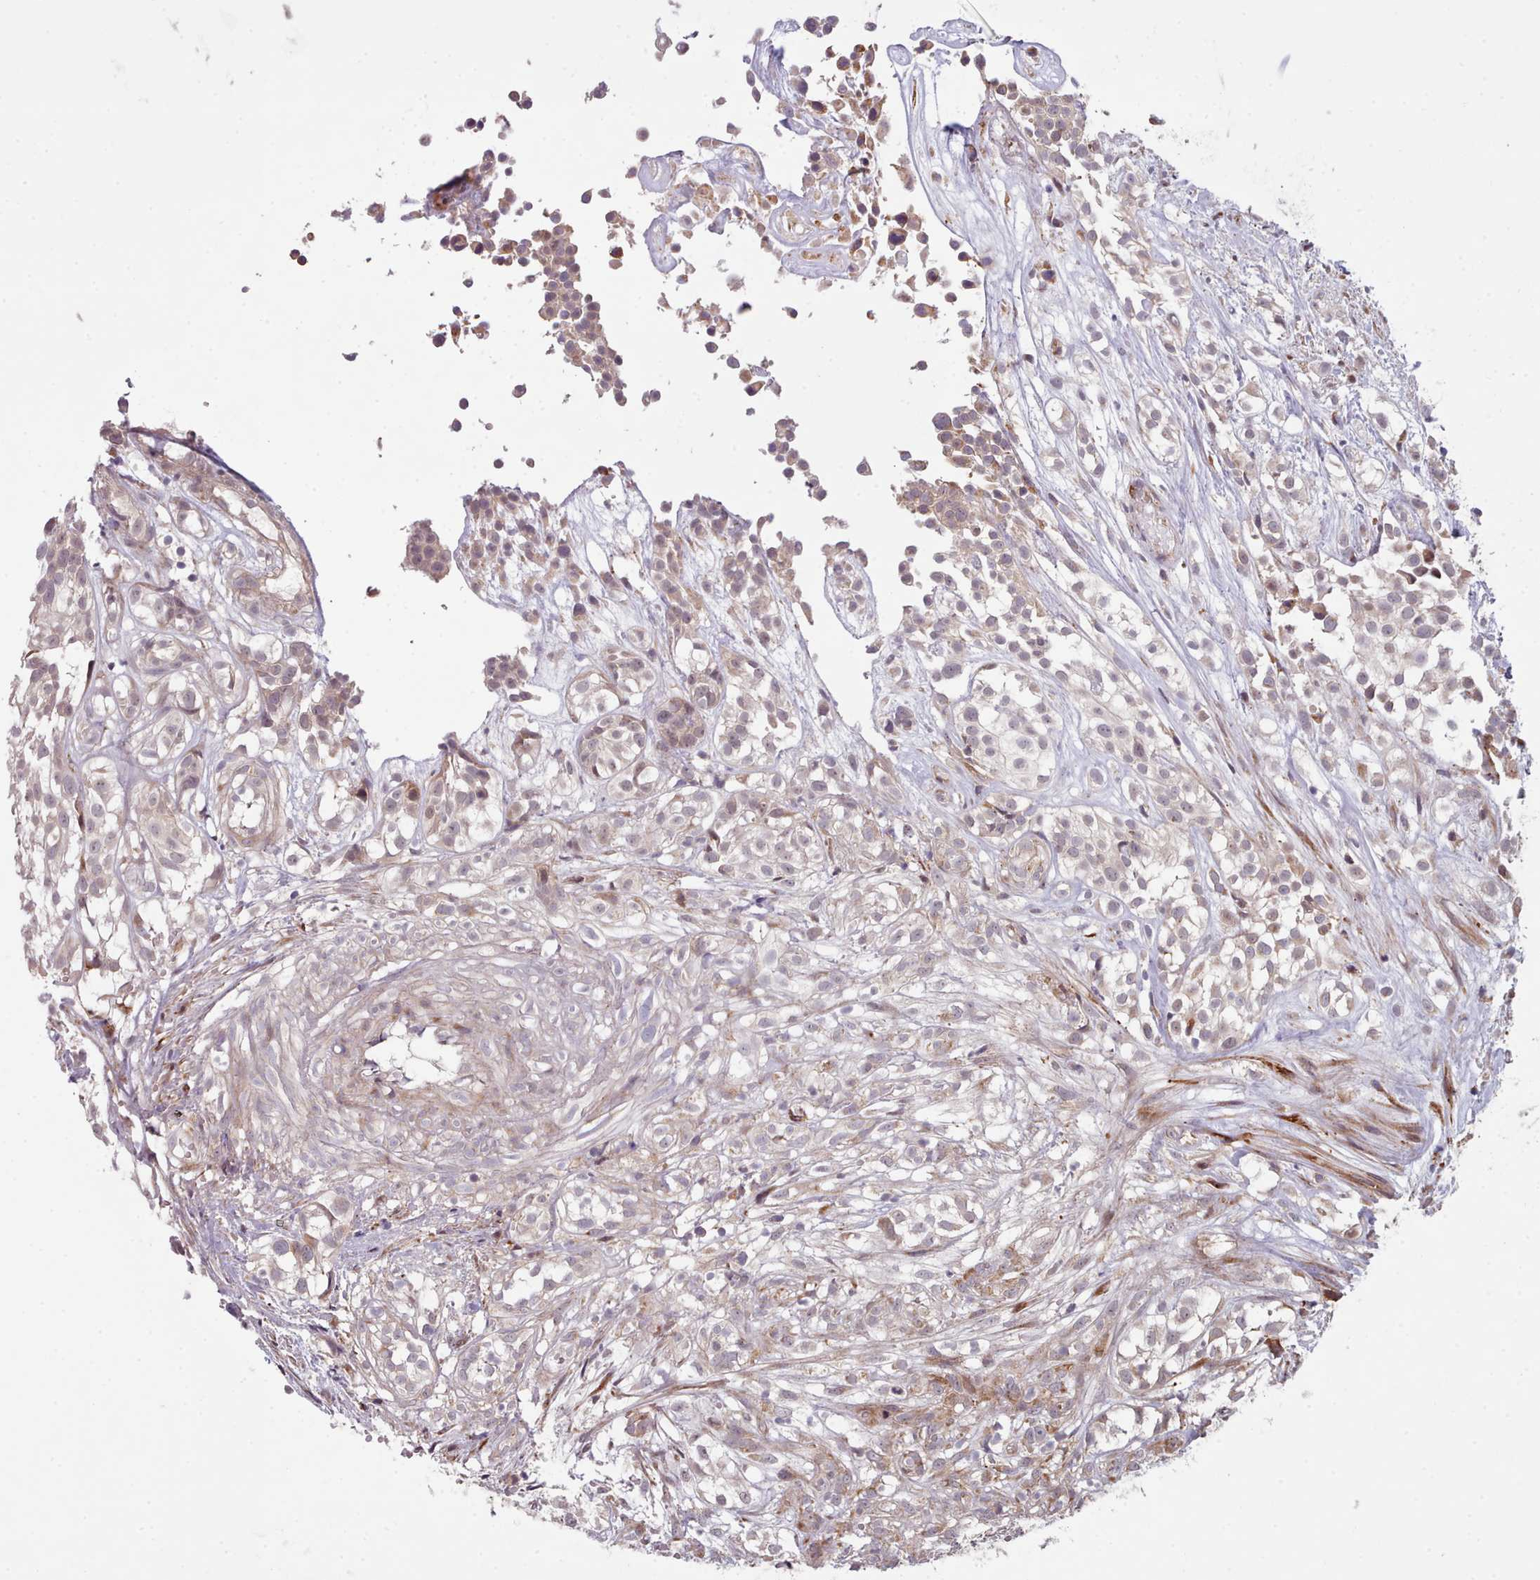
{"staining": {"intensity": "weak", "quantity": "25%-75%", "location": "cytoplasmic/membranous"}, "tissue": "urothelial cancer", "cell_type": "Tumor cells", "image_type": "cancer", "snomed": [{"axis": "morphology", "description": "Urothelial carcinoma, High grade"}, {"axis": "topography", "description": "Urinary bladder"}], "caption": "A histopathology image of high-grade urothelial carcinoma stained for a protein reveals weak cytoplasmic/membranous brown staining in tumor cells.", "gene": "TRIM26", "patient": {"sex": "male", "age": 56}}